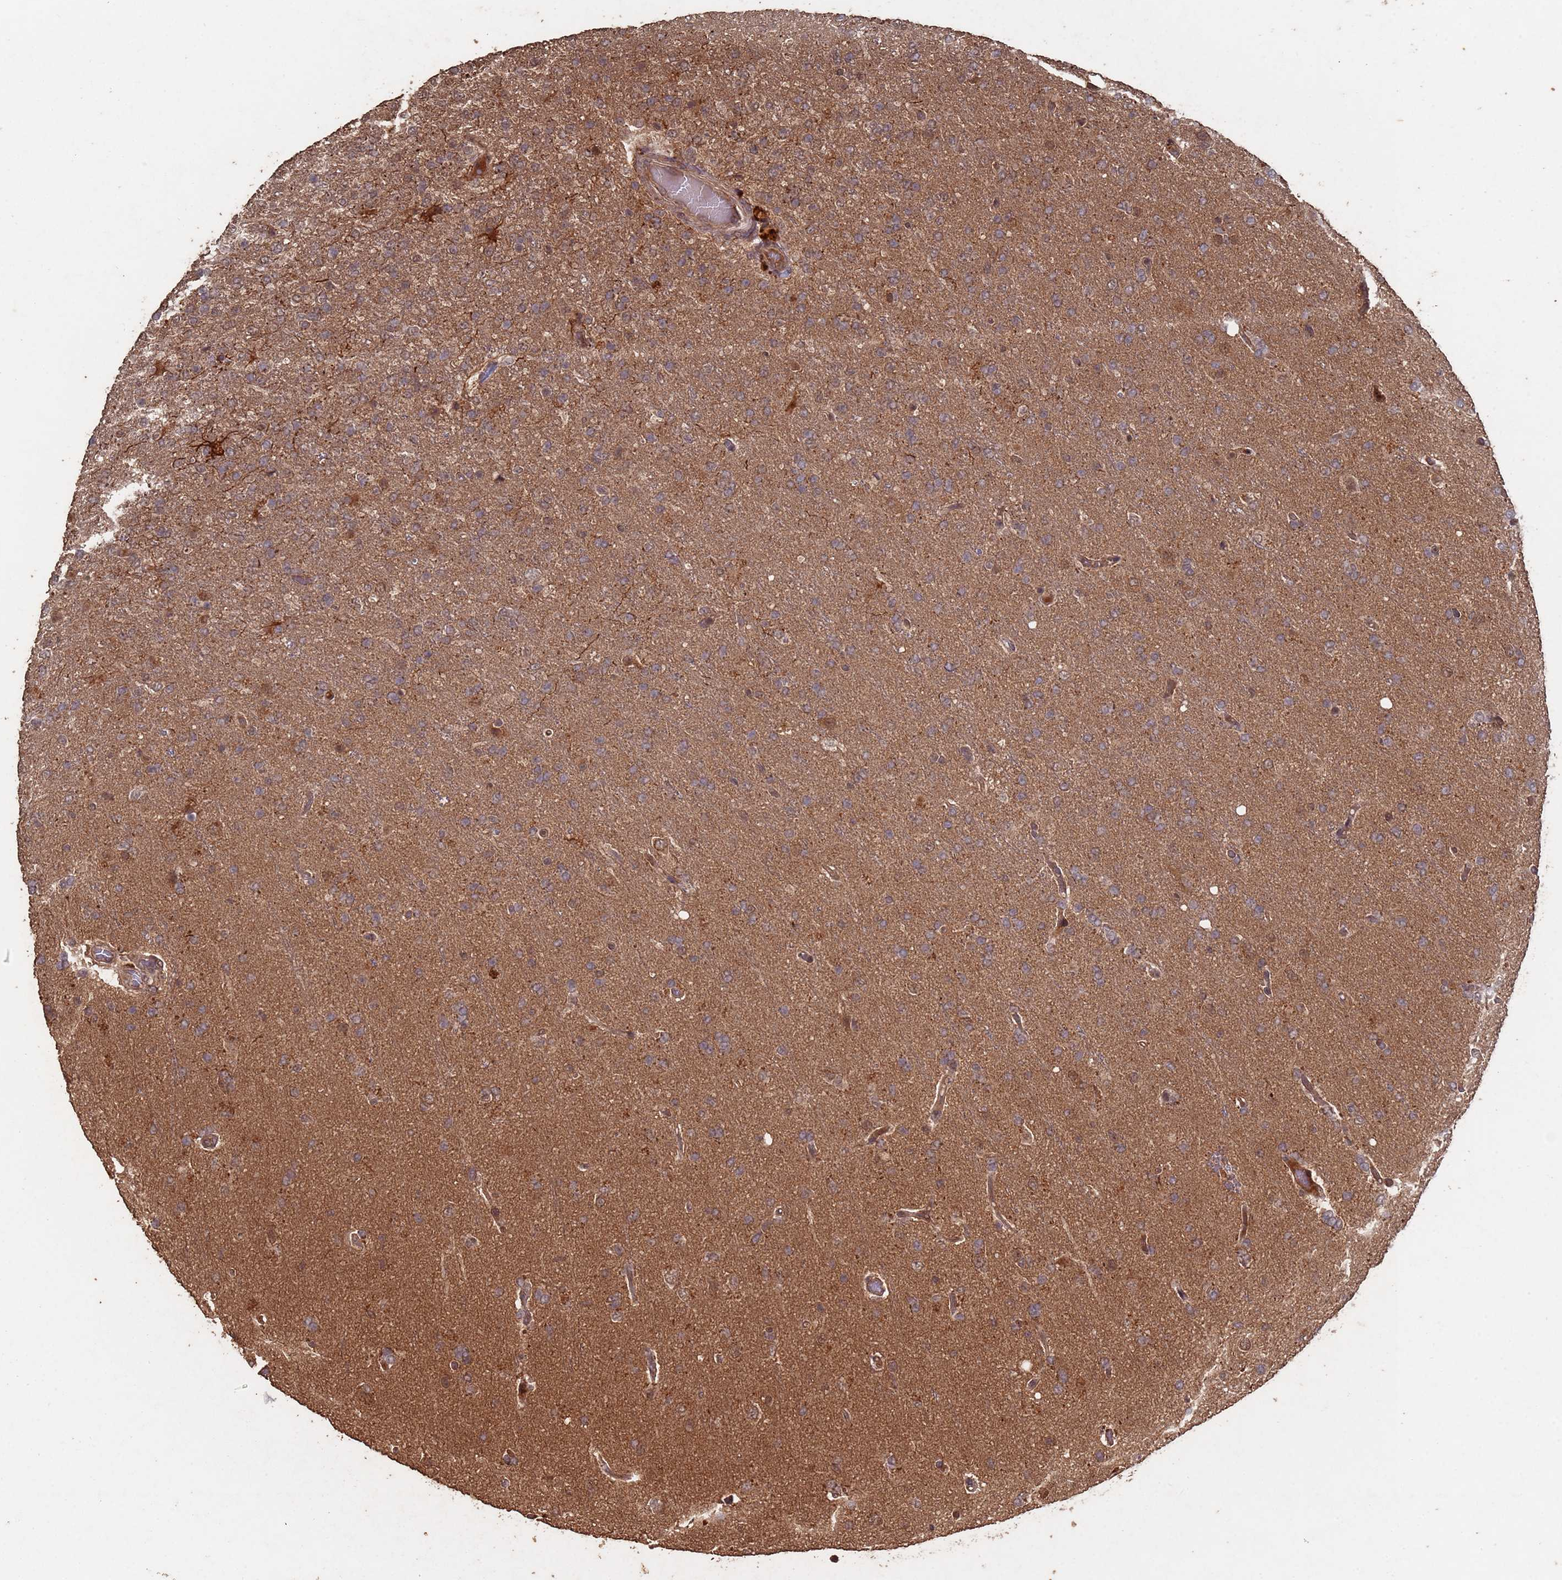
{"staining": {"intensity": "moderate", "quantity": "<25%", "location": "cytoplasmic/membranous,nuclear"}, "tissue": "glioma", "cell_type": "Tumor cells", "image_type": "cancer", "snomed": [{"axis": "morphology", "description": "Glioma, malignant, High grade"}, {"axis": "topography", "description": "Brain"}], "caption": "Moderate cytoplasmic/membranous and nuclear positivity for a protein is identified in approximately <25% of tumor cells of glioma using IHC.", "gene": "FRAT1", "patient": {"sex": "female", "age": 74}}